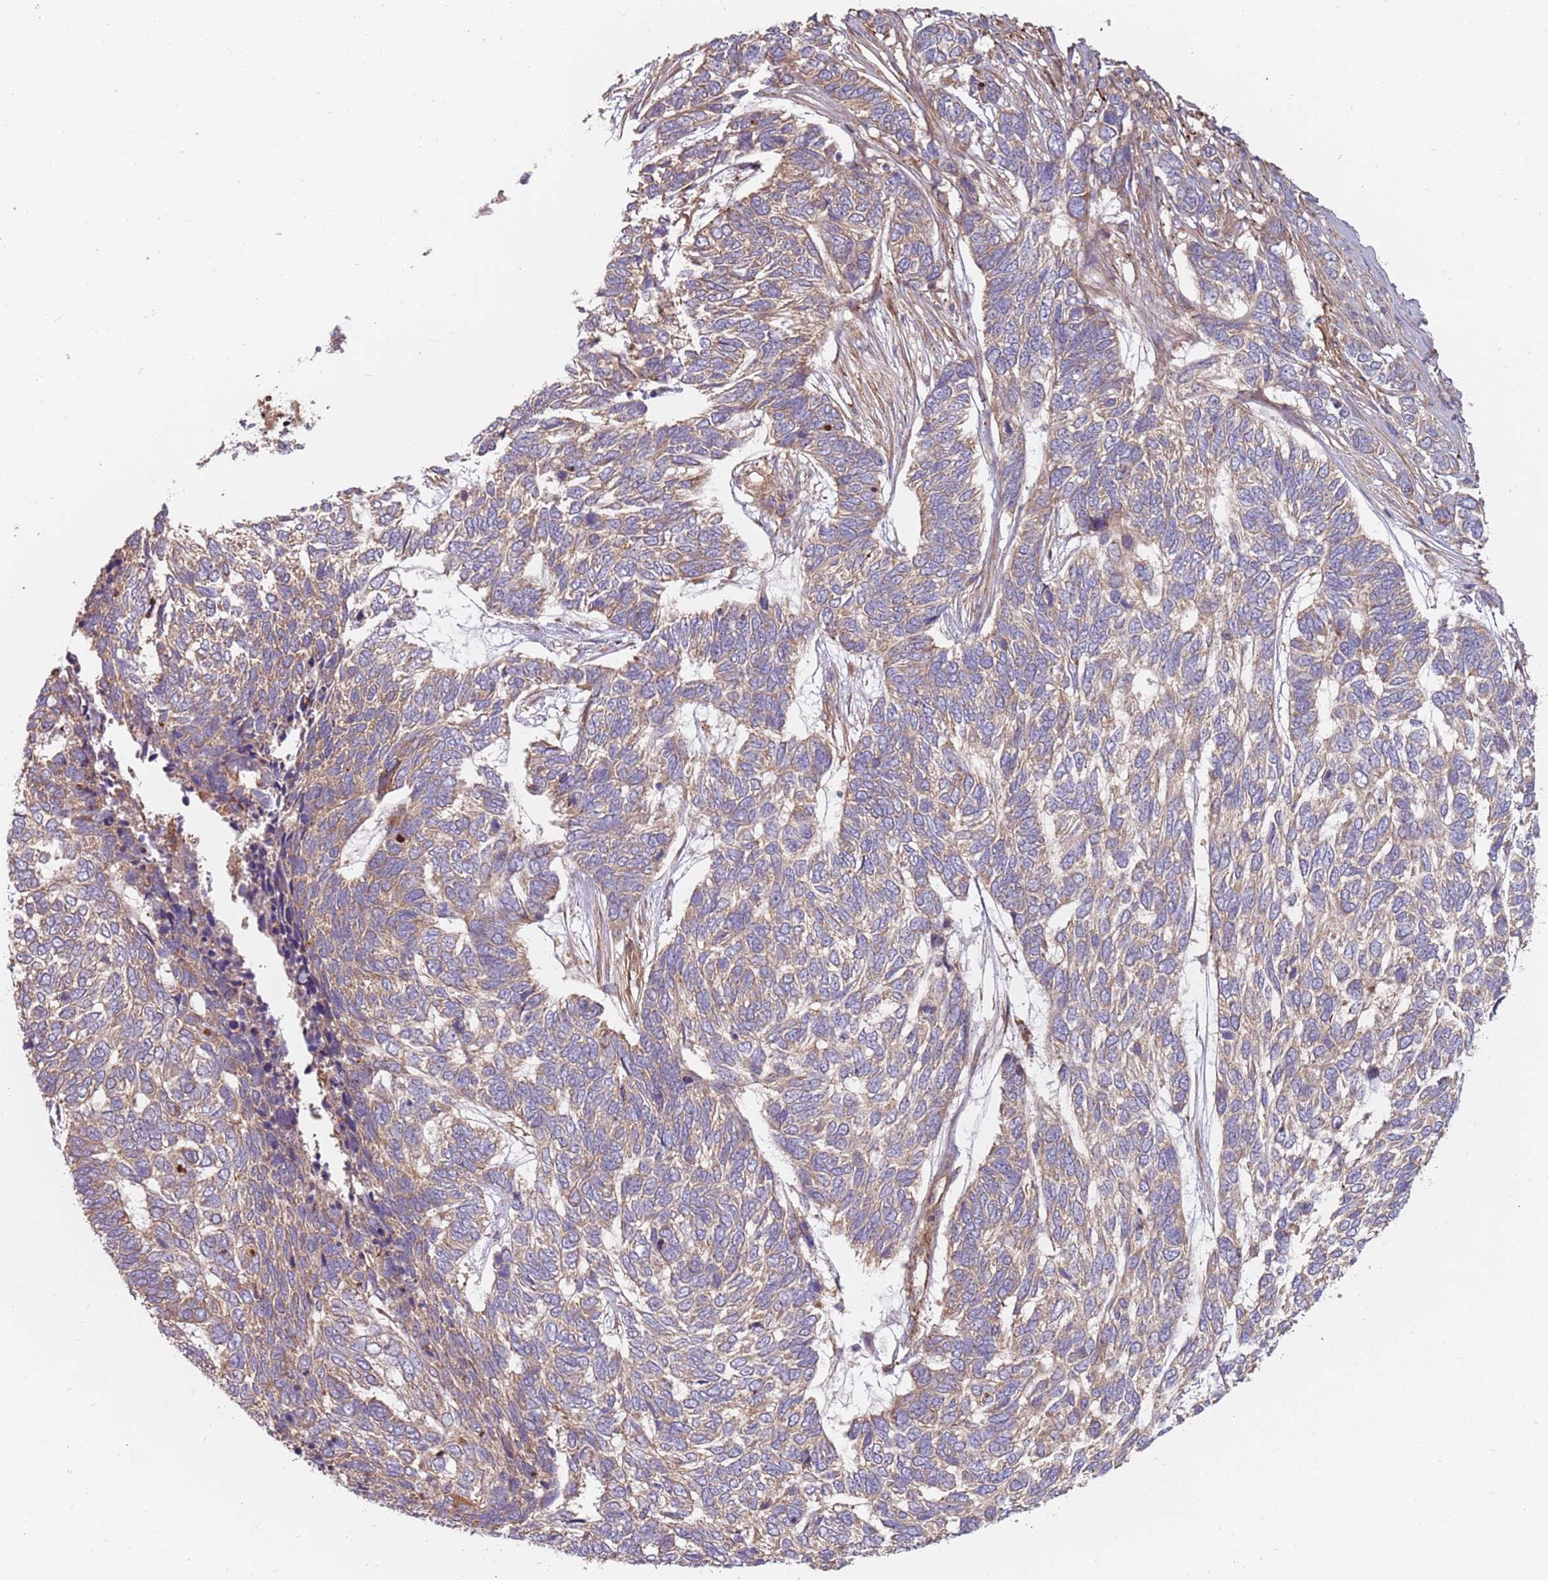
{"staining": {"intensity": "weak", "quantity": "25%-75%", "location": "cytoplasmic/membranous"}, "tissue": "skin cancer", "cell_type": "Tumor cells", "image_type": "cancer", "snomed": [{"axis": "morphology", "description": "Basal cell carcinoma"}, {"axis": "topography", "description": "Skin"}], "caption": "Protein analysis of basal cell carcinoma (skin) tissue demonstrates weak cytoplasmic/membranous staining in about 25%-75% of tumor cells. (Brightfield microscopy of DAB IHC at high magnification).", "gene": "SPDL1", "patient": {"sex": "female", "age": 65}}